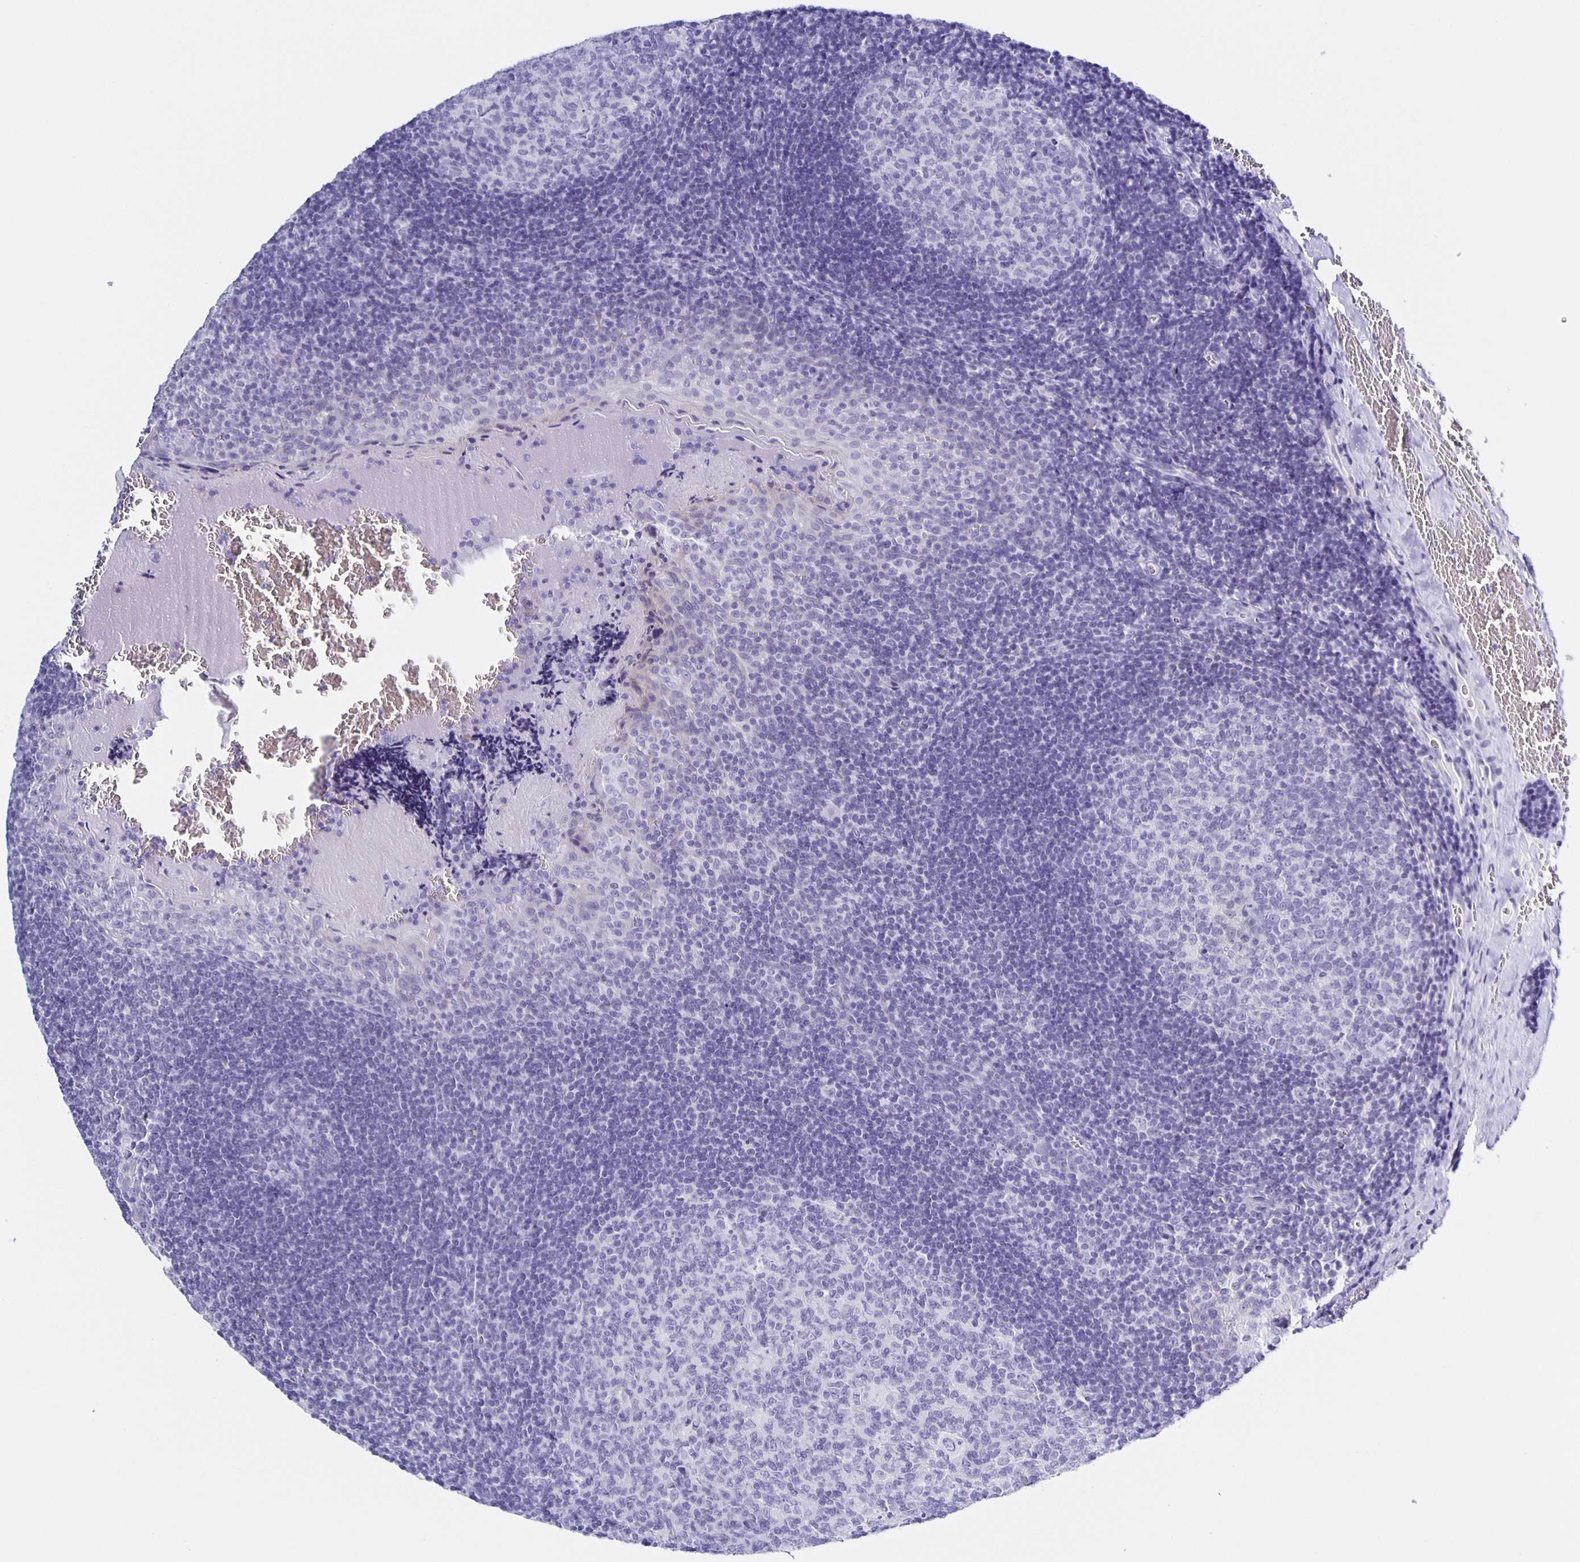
{"staining": {"intensity": "negative", "quantity": "none", "location": "none"}, "tissue": "tonsil", "cell_type": "Germinal center cells", "image_type": "normal", "snomed": [{"axis": "morphology", "description": "Normal tissue, NOS"}, {"axis": "morphology", "description": "Inflammation, NOS"}, {"axis": "topography", "description": "Tonsil"}], "caption": "High power microscopy image of an immunohistochemistry micrograph of benign tonsil, revealing no significant staining in germinal center cells.", "gene": "AQP6", "patient": {"sex": "female", "age": 31}}